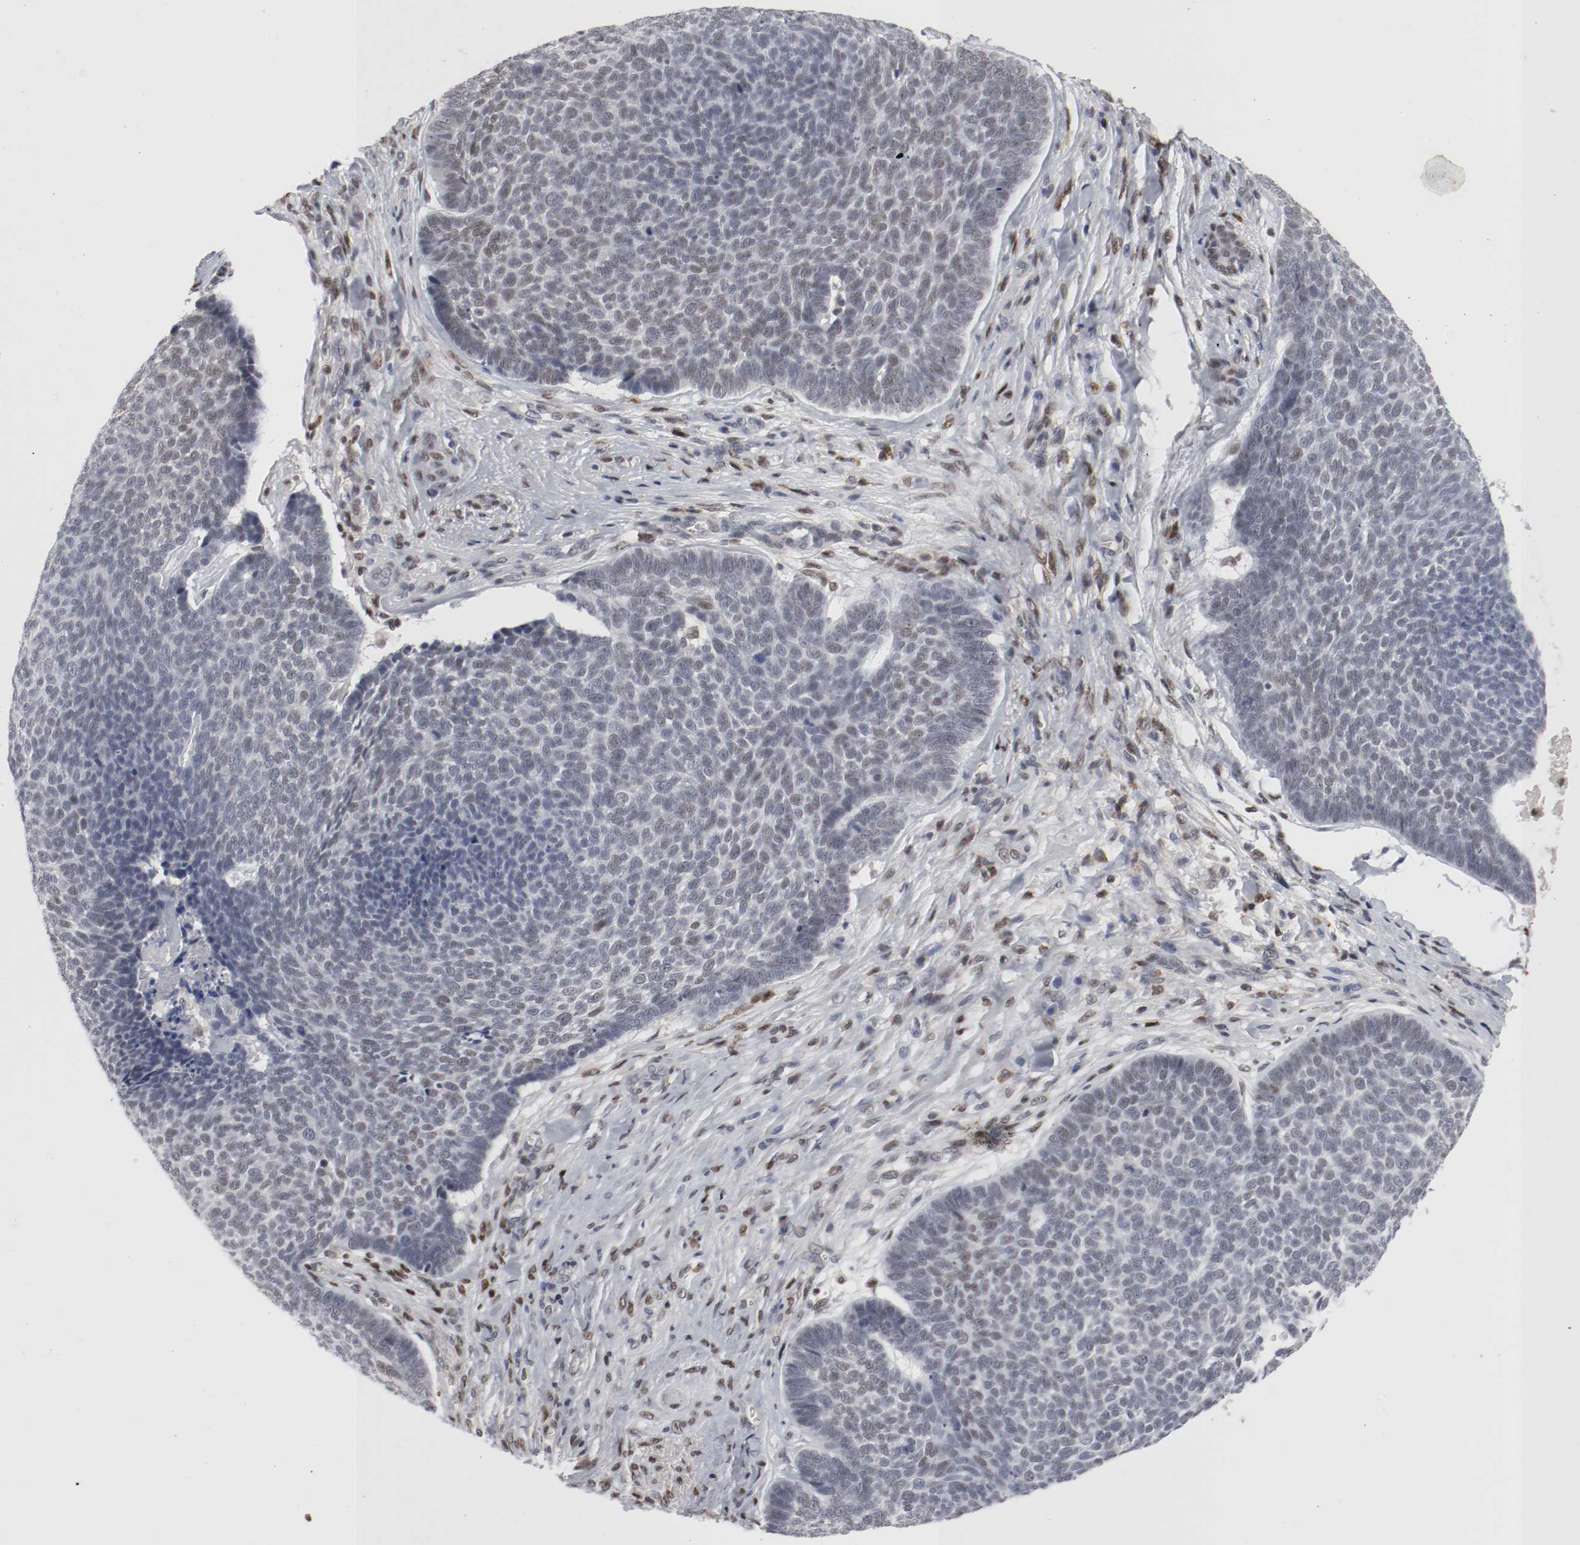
{"staining": {"intensity": "negative", "quantity": "none", "location": "none"}, "tissue": "skin cancer", "cell_type": "Tumor cells", "image_type": "cancer", "snomed": [{"axis": "morphology", "description": "Basal cell carcinoma"}, {"axis": "topography", "description": "Skin"}], "caption": "Tumor cells show no significant positivity in skin cancer. (DAB immunohistochemistry (IHC) visualized using brightfield microscopy, high magnification).", "gene": "JUND", "patient": {"sex": "male", "age": 84}}